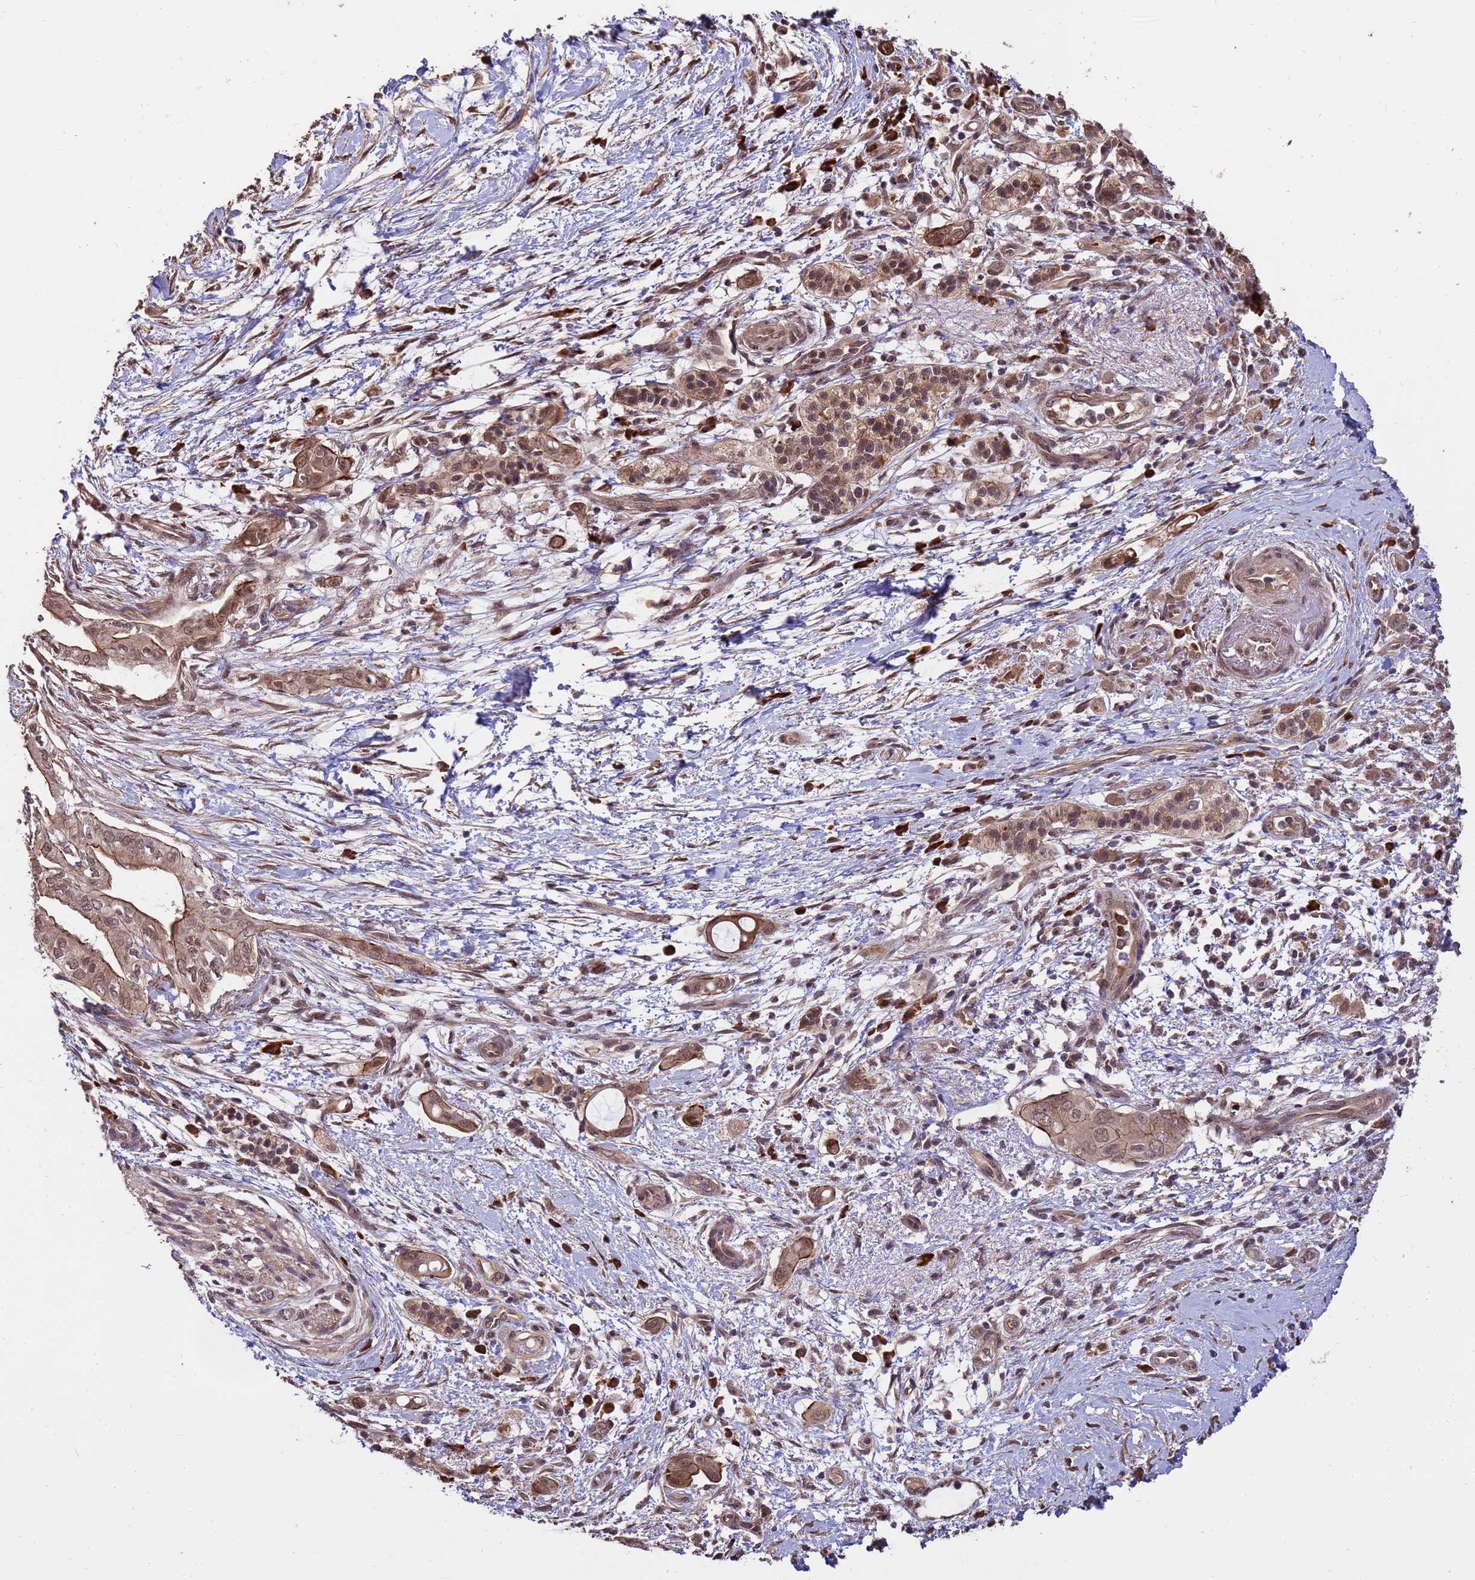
{"staining": {"intensity": "moderate", "quantity": ">75%", "location": "cytoplasmic/membranous,nuclear"}, "tissue": "pancreatic cancer", "cell_type": "Tumor cells", "image_type": "cancer", "snomed": [{"axis": "morphology", "description": "Adenocarcinoma, NOS"}, {"axis": "topography", "description": "Pancreas"}], "caption": "An IHC image of neoplastic tissue is shown. Protein staining in brown highlights moderate cytoplasmic/membranous and nuclear positivity in pancreatic cancer within tumor cells. The protein is stained brown, and the nuclei are stained in blue (DAB (3,3'-diaminobenzidine) IHC with brightfield microscopy, high magnification).", "gene": "ZNF619", "patient": {"sex": "male", "age": 71}}